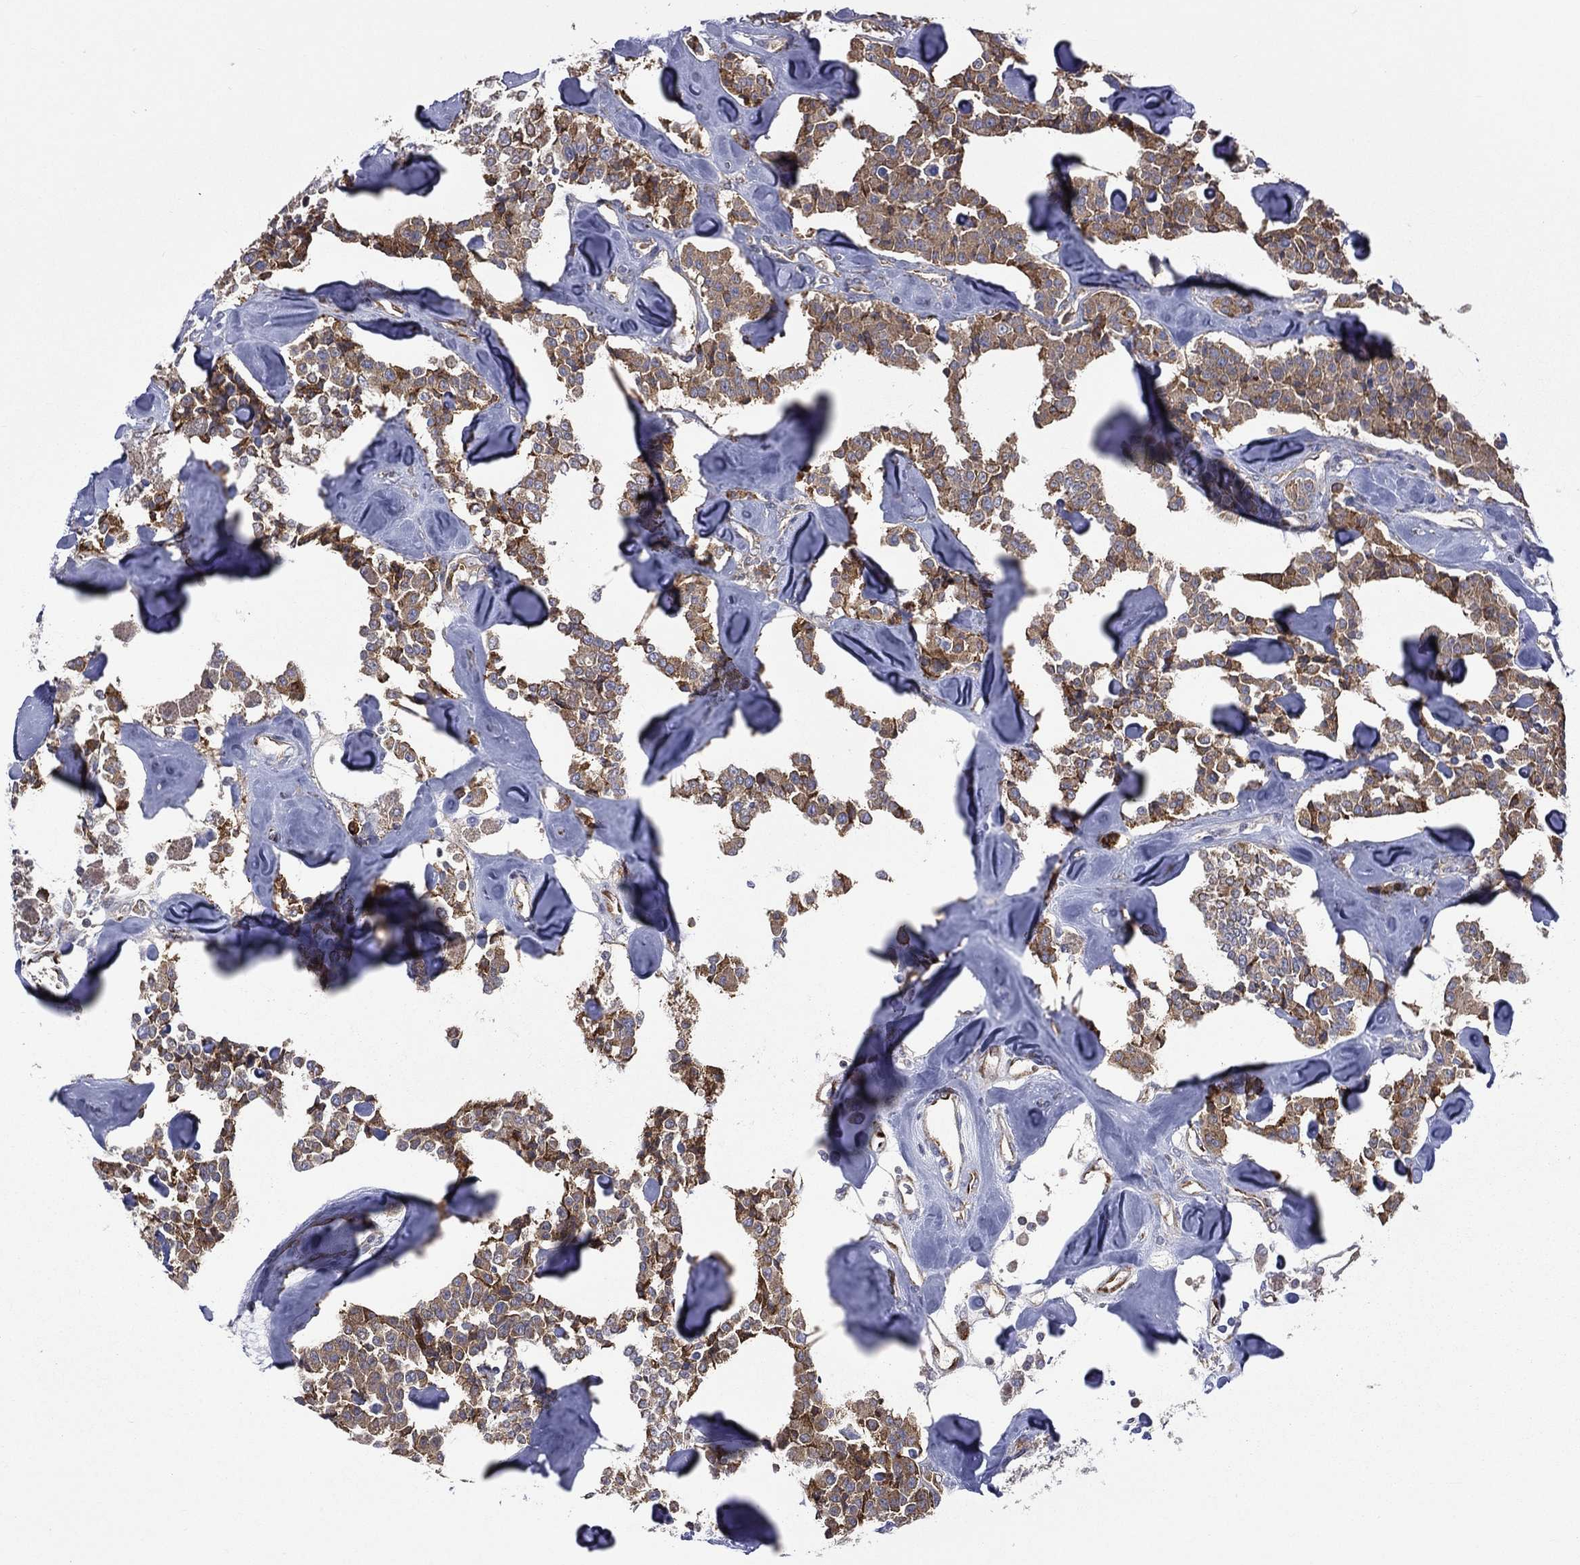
{"staining": {"intensity": "moderate", "quantity": ">75%", "location": "cytoplasmic/membranous"}, "tissue": "carcinoid", "cell_type": "Tumor cells", "image_type": "cancer", "snomed": [{"axis": "morphology", "description": "Carcinoid, malignant, NOS"}, {"axis": "topography", "description": "Pancreas"}], "caption": "Malignant carcinoid stained for a protein (brown) reveals moderate cytoplasmic/membranous positive expression in approximately >75% of tumor cells.", "gene": "C20orf96", "patient": {"sex": "male", "age": 41}}